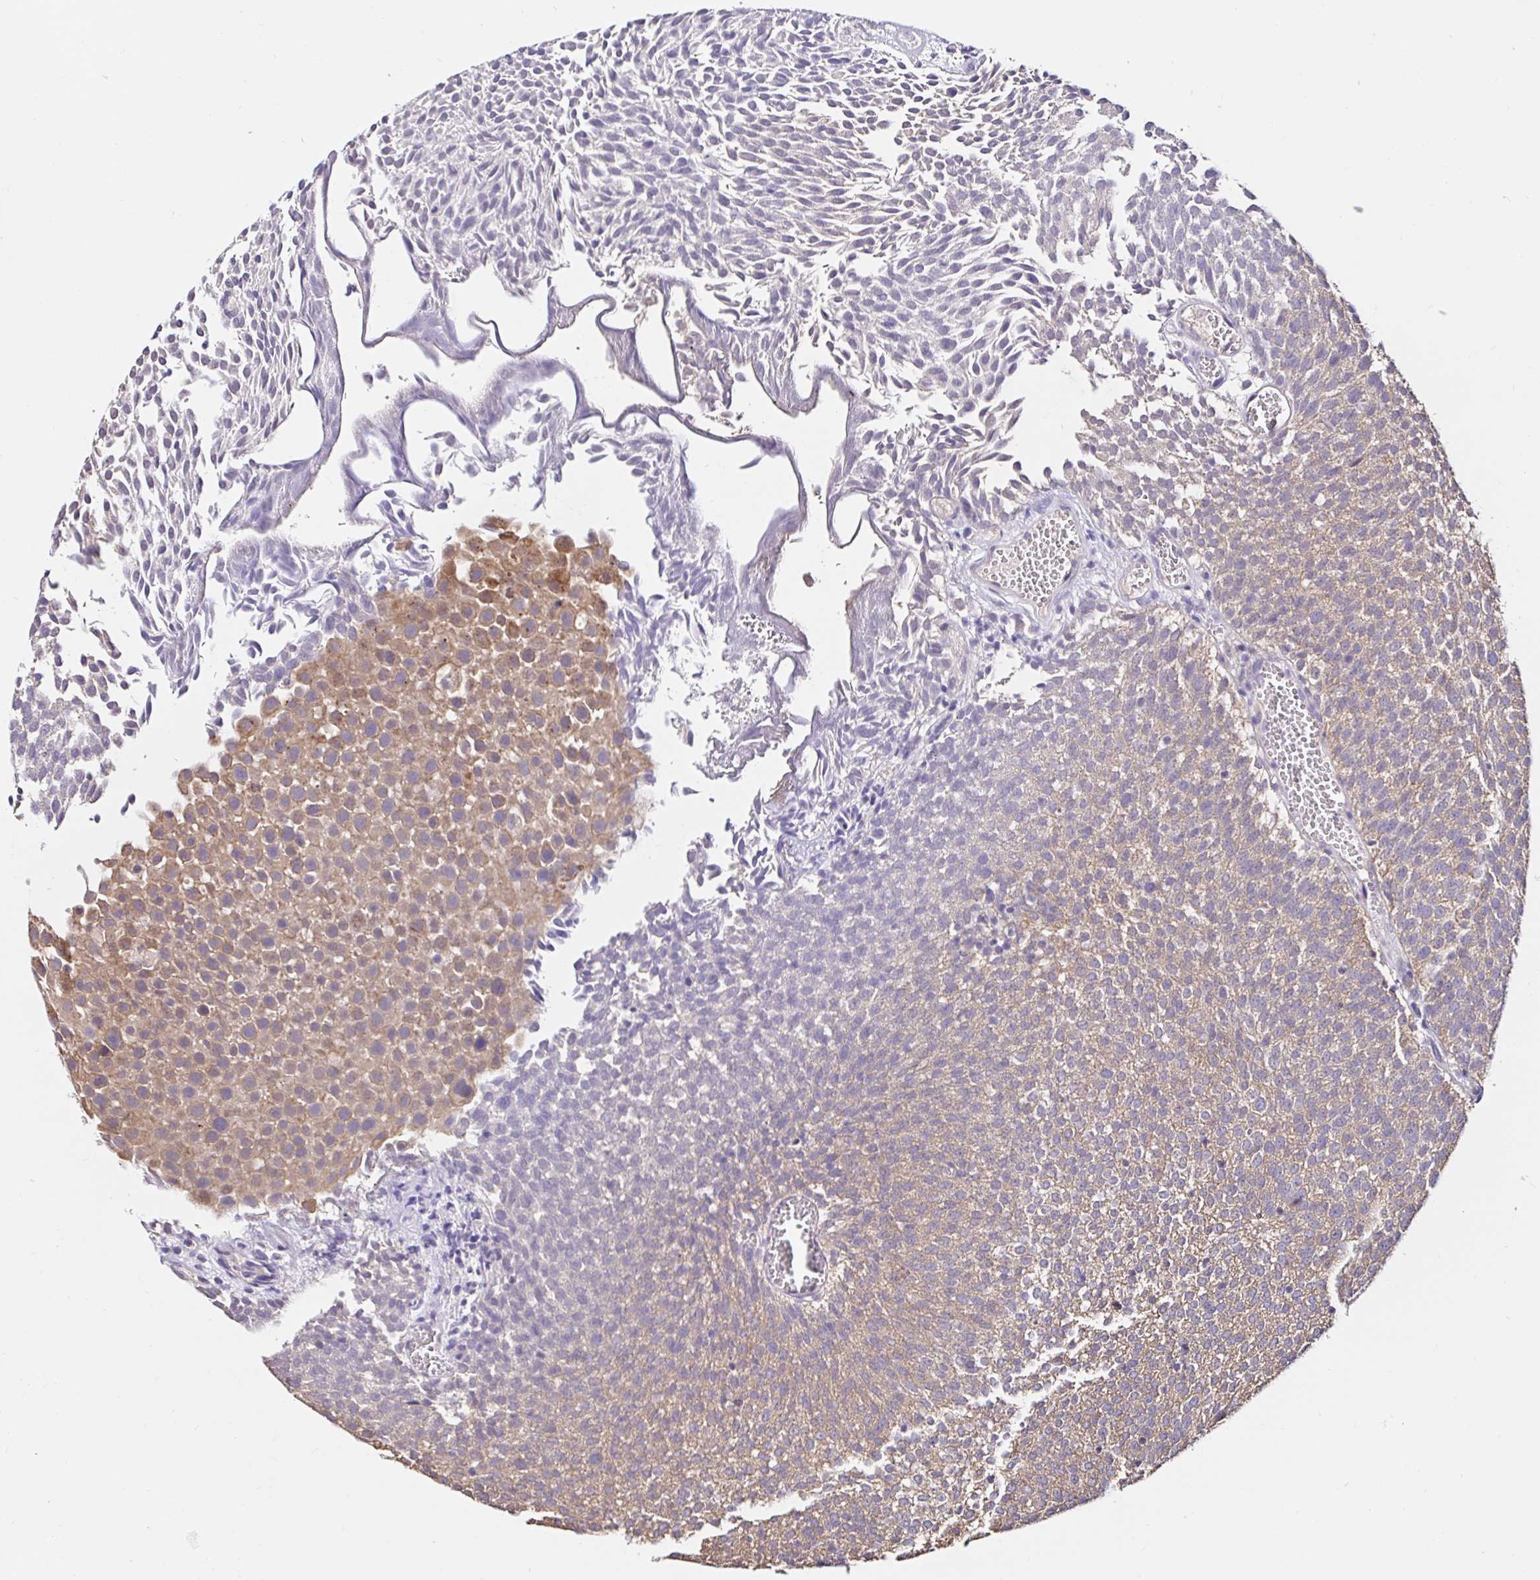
{"staining": {"intensity": "moderate", "quantity": "25%-75%", "location": "cytoplasmic/membranous"}, "tissue": "urothelial cancer", "cell_type": "Tumor cells", "image_type": "cancer", "snomed": [{"axis": "morphology", "description": "Urothelial carcinoma, Low grade"}, {"axis": "topography", "description": "Urinary bladder"}], "caption": "Tumor cells display moderate cytoplasmic/membranous staining in approximately 25%-75% of cells in urothelial cancer. The protein is shown in brown color, while the nuclei are stained blue.", "gene": "RSRP1", "patient": {"sex": "female", "age": 79}}